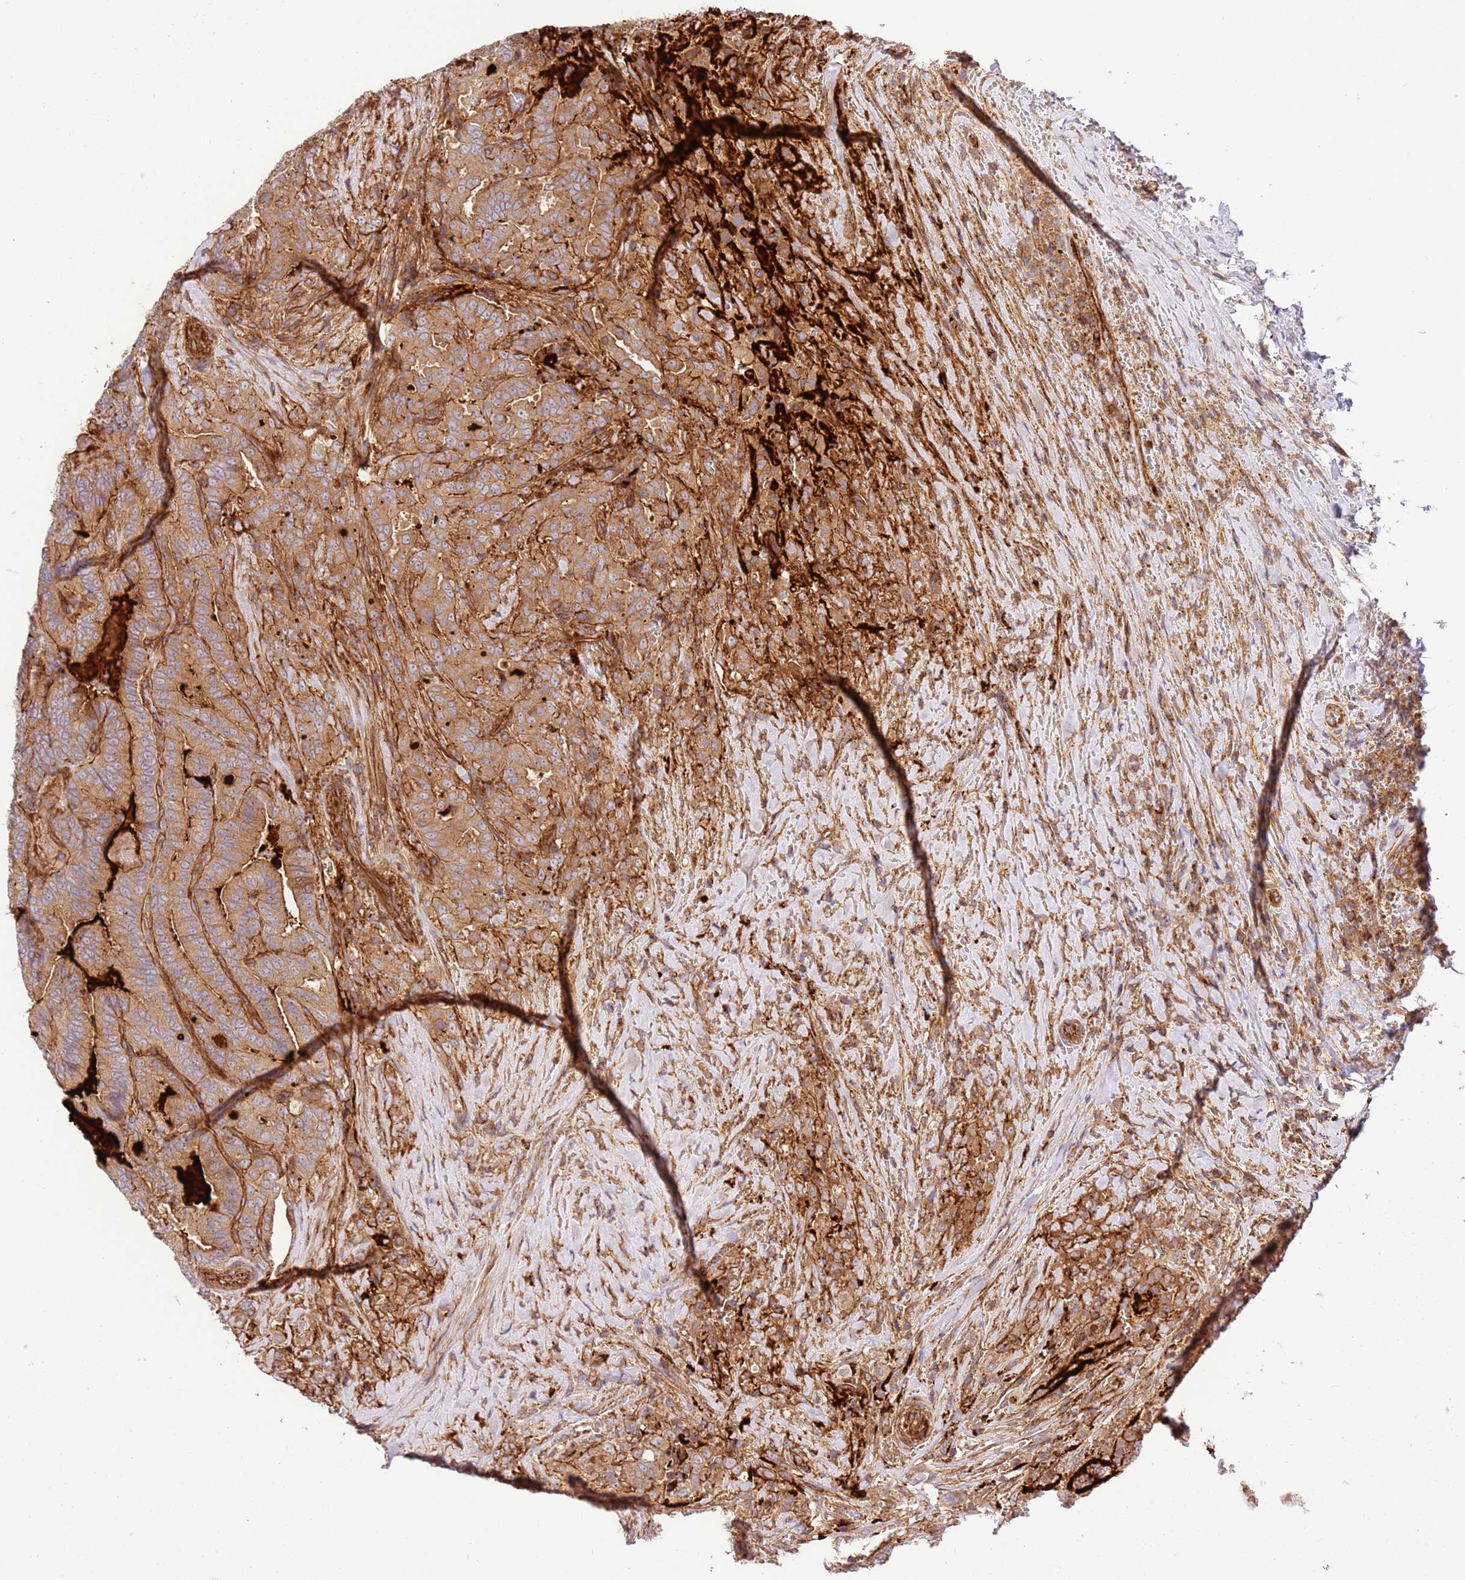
{"staining": {"intensity": "strong", "quantity": ">75%", "location": "cytoplasmic/membranous"}, "tissue": "thyroid cancer", "cell_type": "Tumor cells", "image_type": "cancer", "snomed": [{"axis": "morphology", "description": "Papillary adenocarcinoma, NOS"}, {"axis": "topography", "description": "Thyroid gland"}], "caption": "Human papillary adenocarcinoma (thyroid) stained with a brown dye exhibits strong cytoplasmic/membranous positive positivity in about >75% of tumor cells.", "gene": "EFCAB8", "patient": {"sex": "male", "age": 61}}